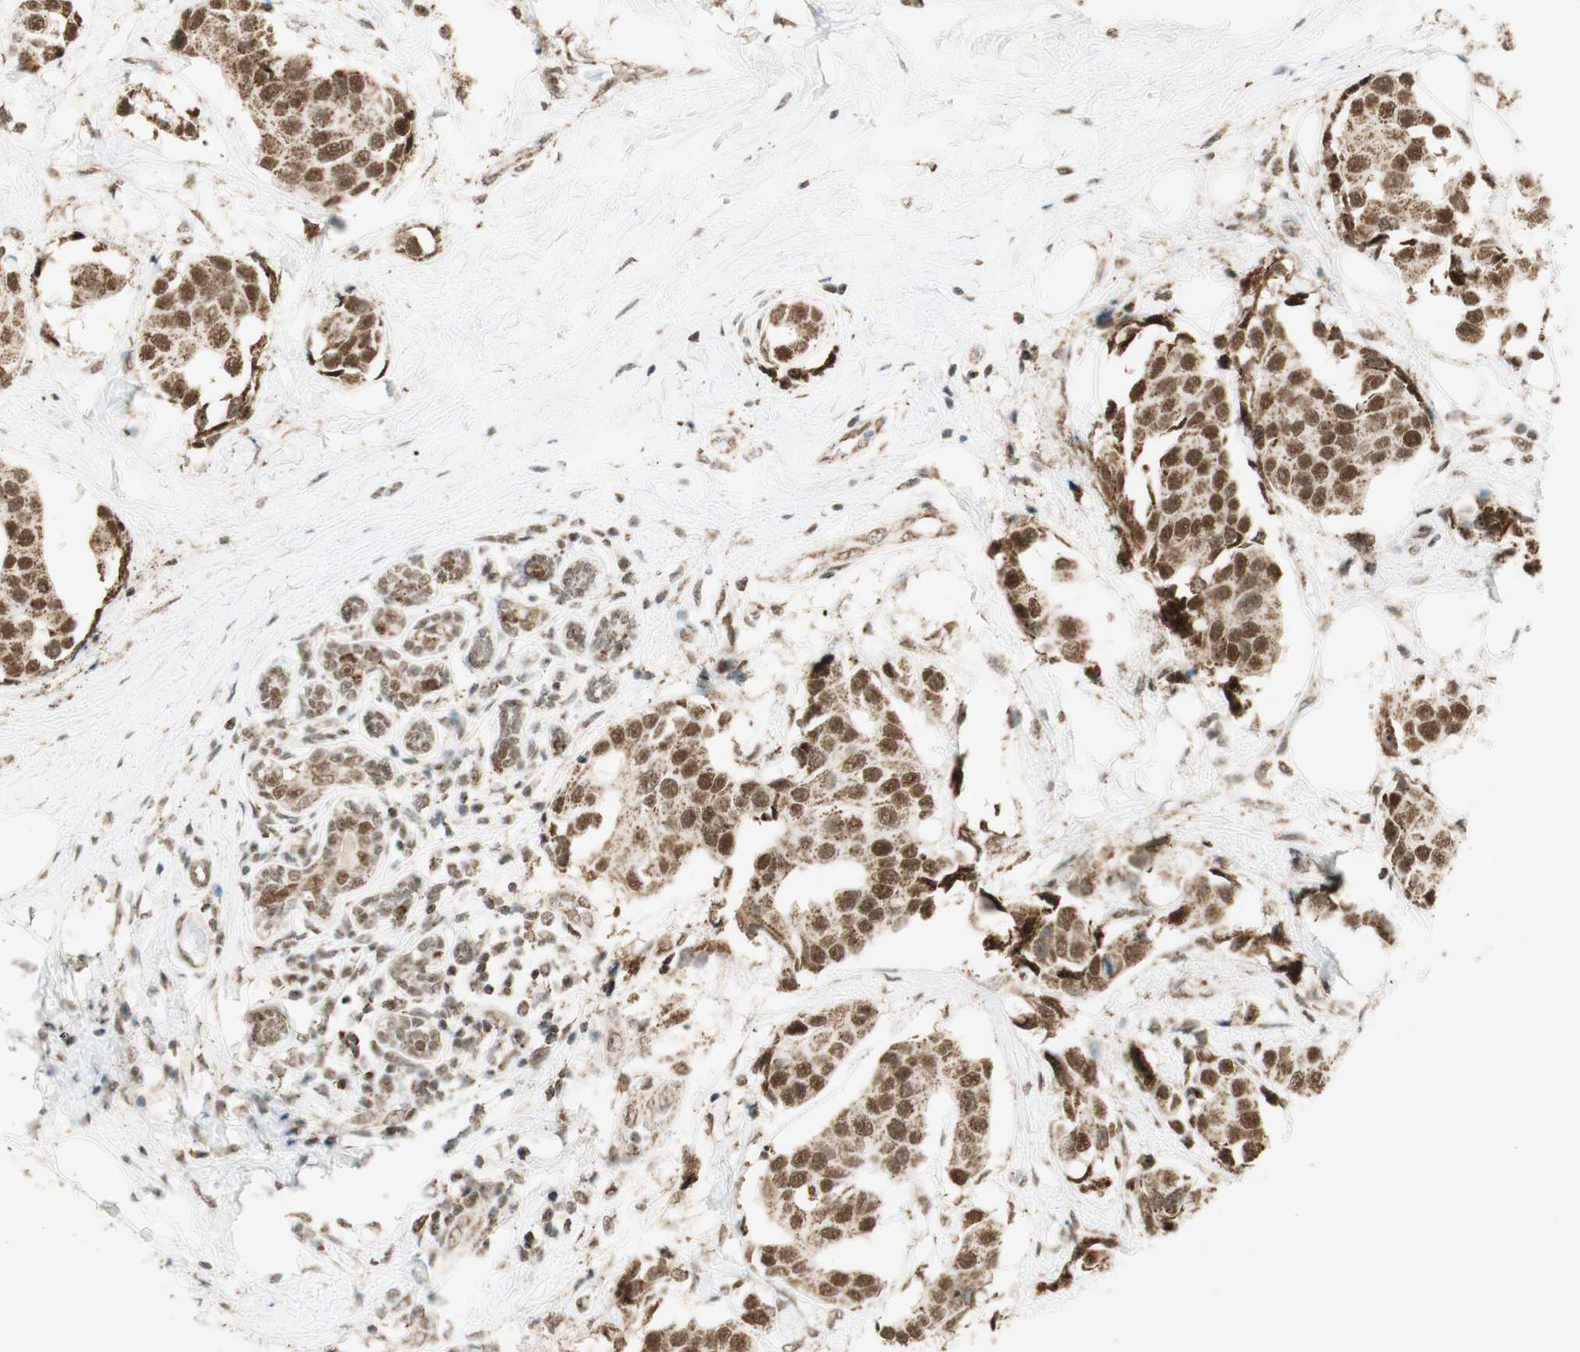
{"staining": {"intensity": "strong", "quantity": ">75%", "location": "cytoplasmic/membranous,nuclear"}, "tissue": "breast cancer", "cell_type": "Tumor cells", "image_type": "cancer", "snomed": [{"axis": "morphology", "description": "Normal tissue, NOS"}, {"axis": "morphology", "description": "Duct carcinoma"}, {"axis": "topography", "description": "Breast"}], "caption": "Protein staining exhibits strong cytoplasmic/membranous and nuclear staining in approximately >75% of tumor cells in breast cancer (intraductal carcinoma).", "gene": "ZNF782", "patient": {"sex": "female", "age": 39}}